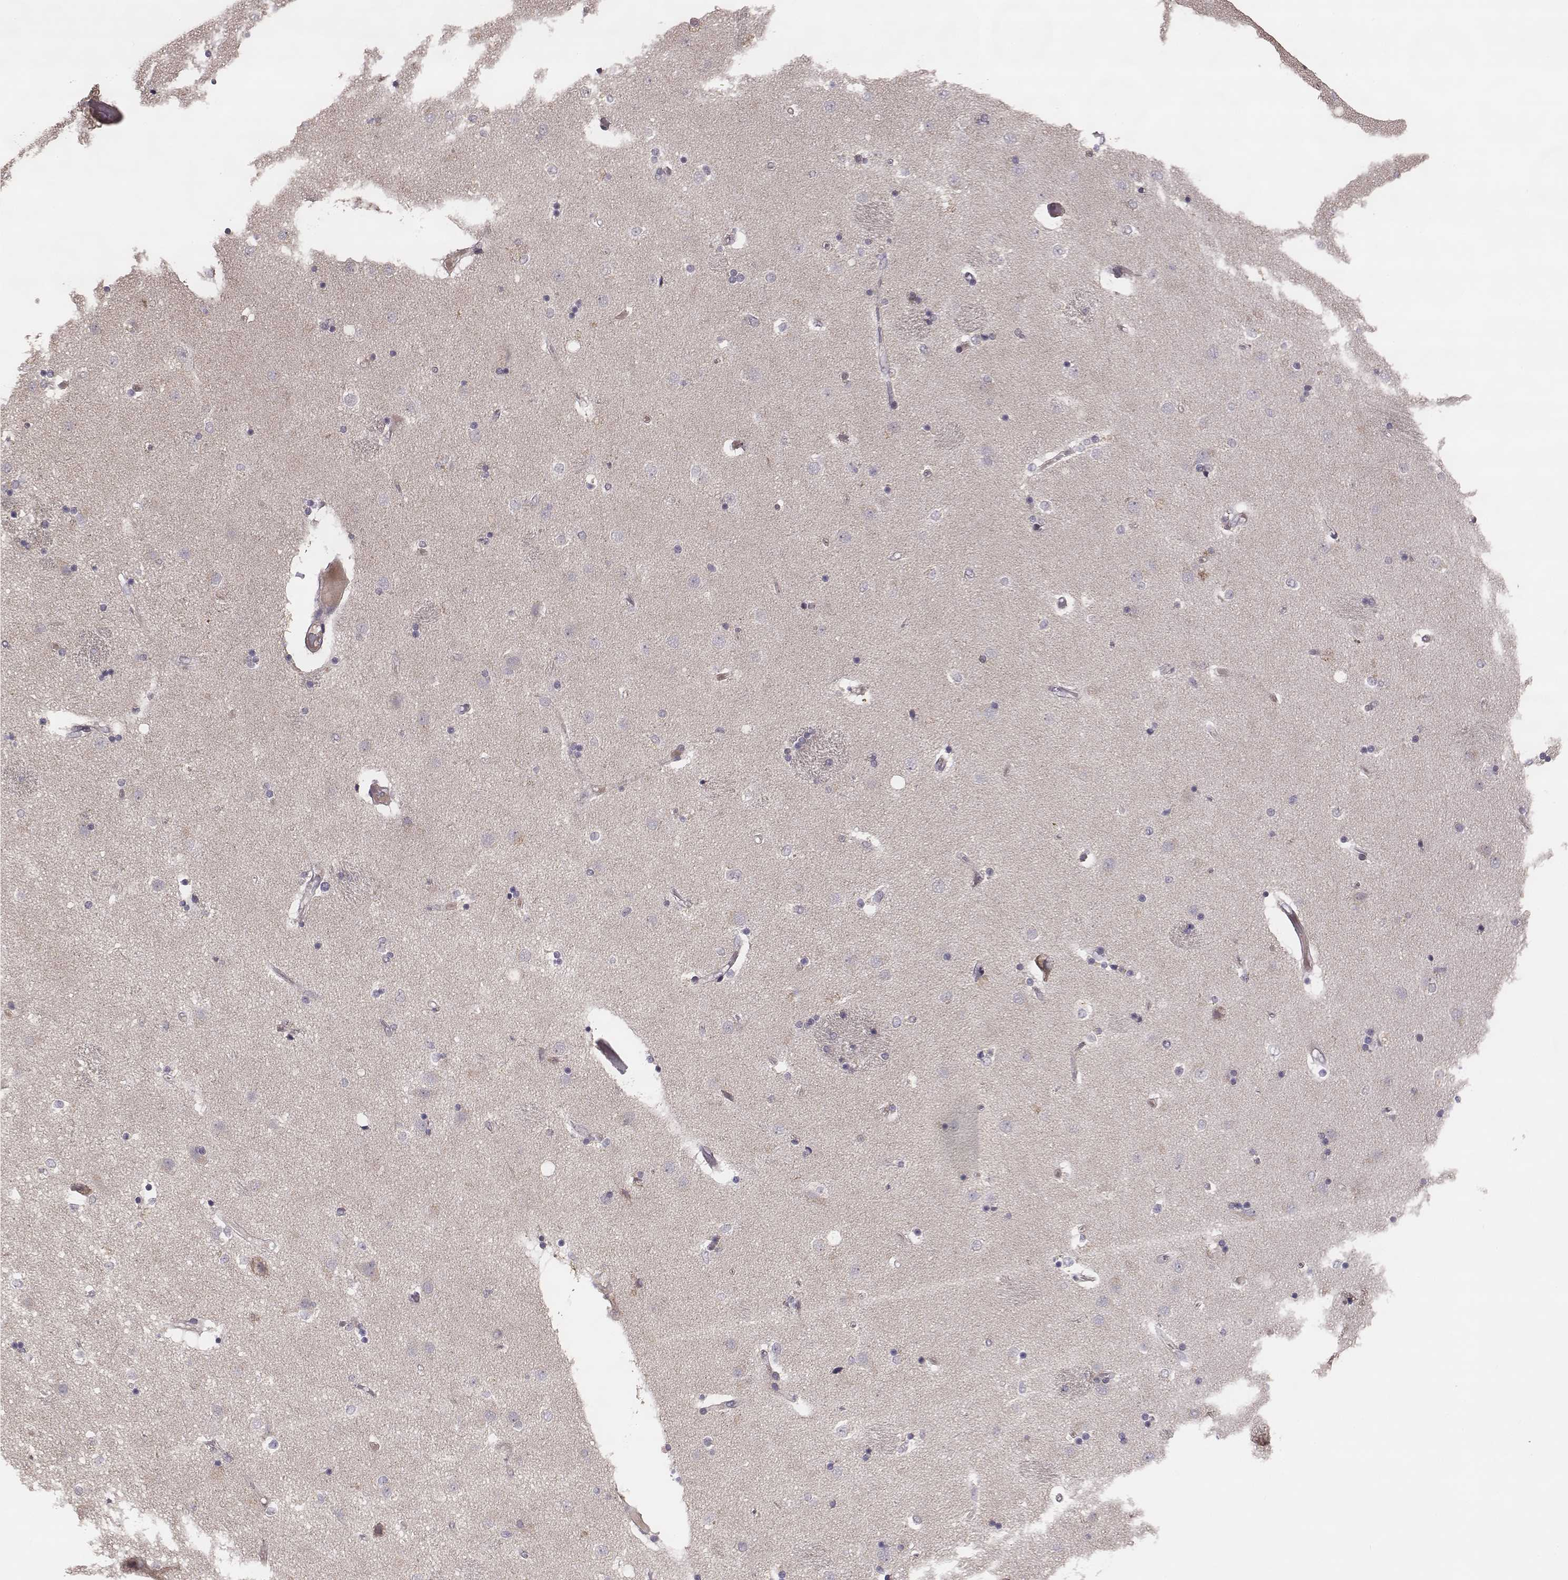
{"staining": {"intensity": "negative", "quantity": "none", "location": "none"}, "tissue": "caudate", "cell_type": "Glial cells", "image_type": "normal", "snomed": [{"axis": "morphology", "description": "Normal tissue, NOS"}, {"axis": "topography", "description": "Lateral ventricle wall"}], "caption": "Immunohistochemistry image of unremarkable caudate: caudate stained with DAB exhibits no significant protein expression in glial cells. Nuclei are stained in blue.", "gene": "HAVCR1", "patient": {"sex": "female", "age": 71}}